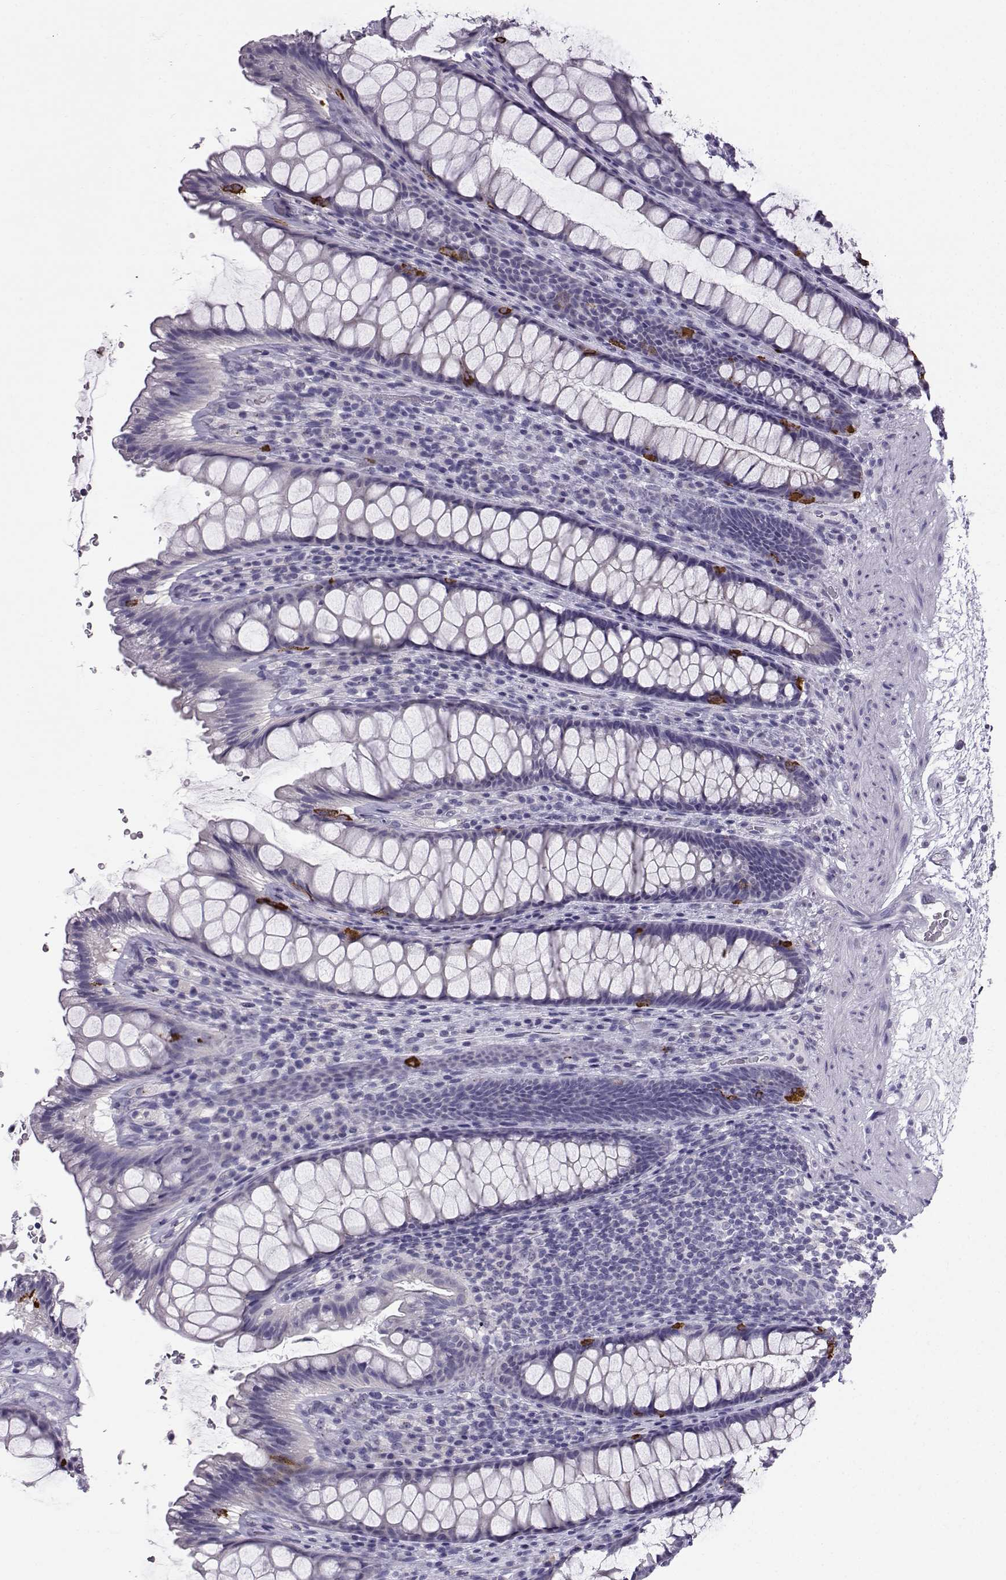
{"staining": {"intensity": "strong", "quantity": "<25%", "location": "cytoplasmic/membranous"}, "tissue": "rectum", "cell_type": "Glandular cells", "image_type": "normal", "snomed": [{"axis": "morphology", "description": "Normal tissue, NOS"}, {"axis": "topography", "description": "Rectum"}], "caption": "Protein analysis of benign rectum displays strong cytoplasmic/membranous staining in approximately <25% of glandular cells. (Brightfield microscopy of DAB IHC at high magnification).", "gene": "ZBTB8B", "patient": {"sex": "male", "age": 72}}